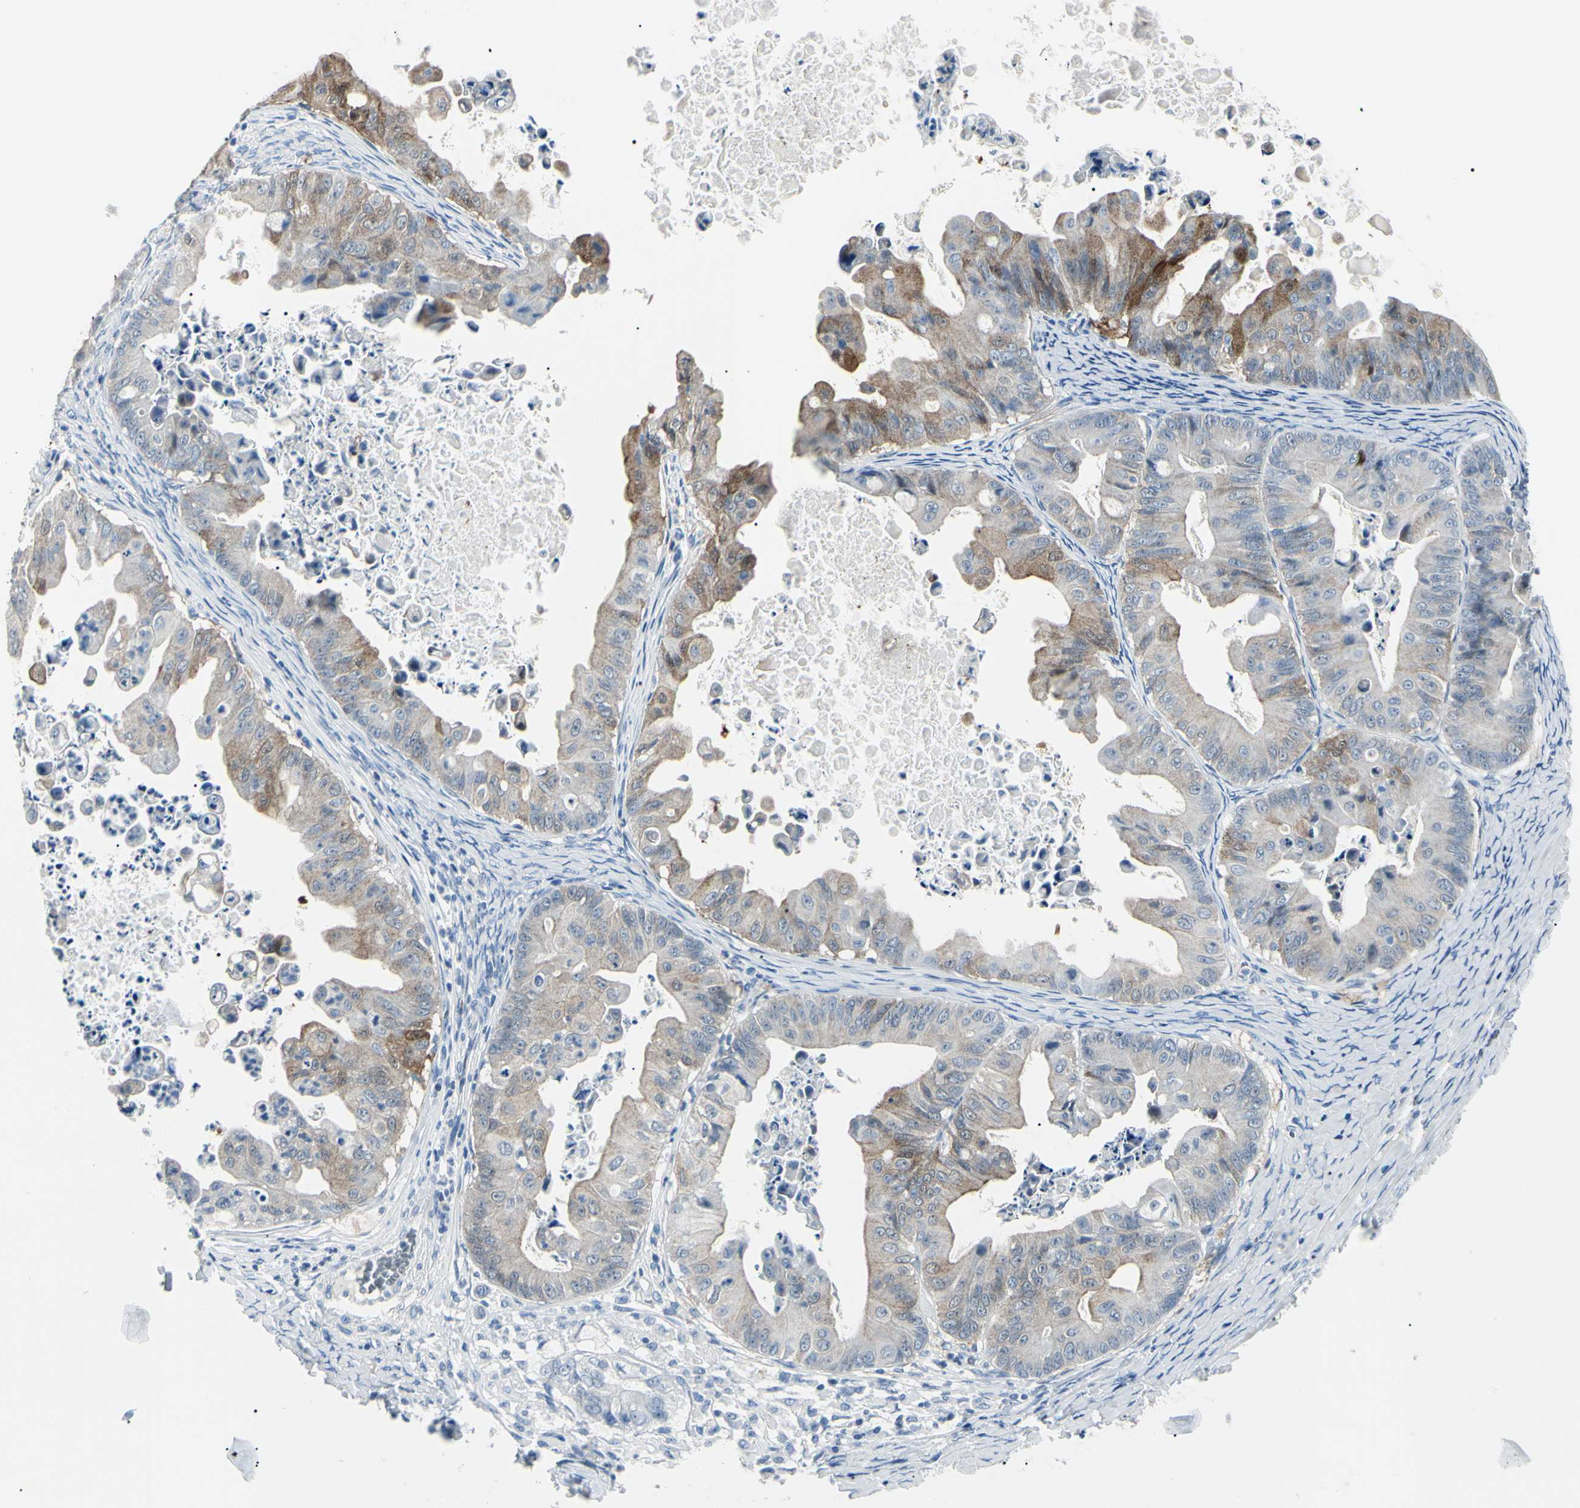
{"staining": {"intensity": "weak", "quantity": "25%-75%", "location": "cytoplasmic/membranous"}, "tissue": "ovarian cancer", "cell_type": "Tumor cells", "image_type": "cancer", "snomed": [{"axis": "morphology", "description": "Cystadenocarcinoma, mucinous, NOS"}, {"axis": "topography", "description": "Ovary"}], "caption": "Immunohistochemical staining of human mucinous cystadenocarcinoma (ovarian) exhibits weak cytoplasmic/membranous protein positivity in approximately 25%-75% of tumor cells.", "gene": "CA2", "patient": {"sex": "female", "age": 37}}